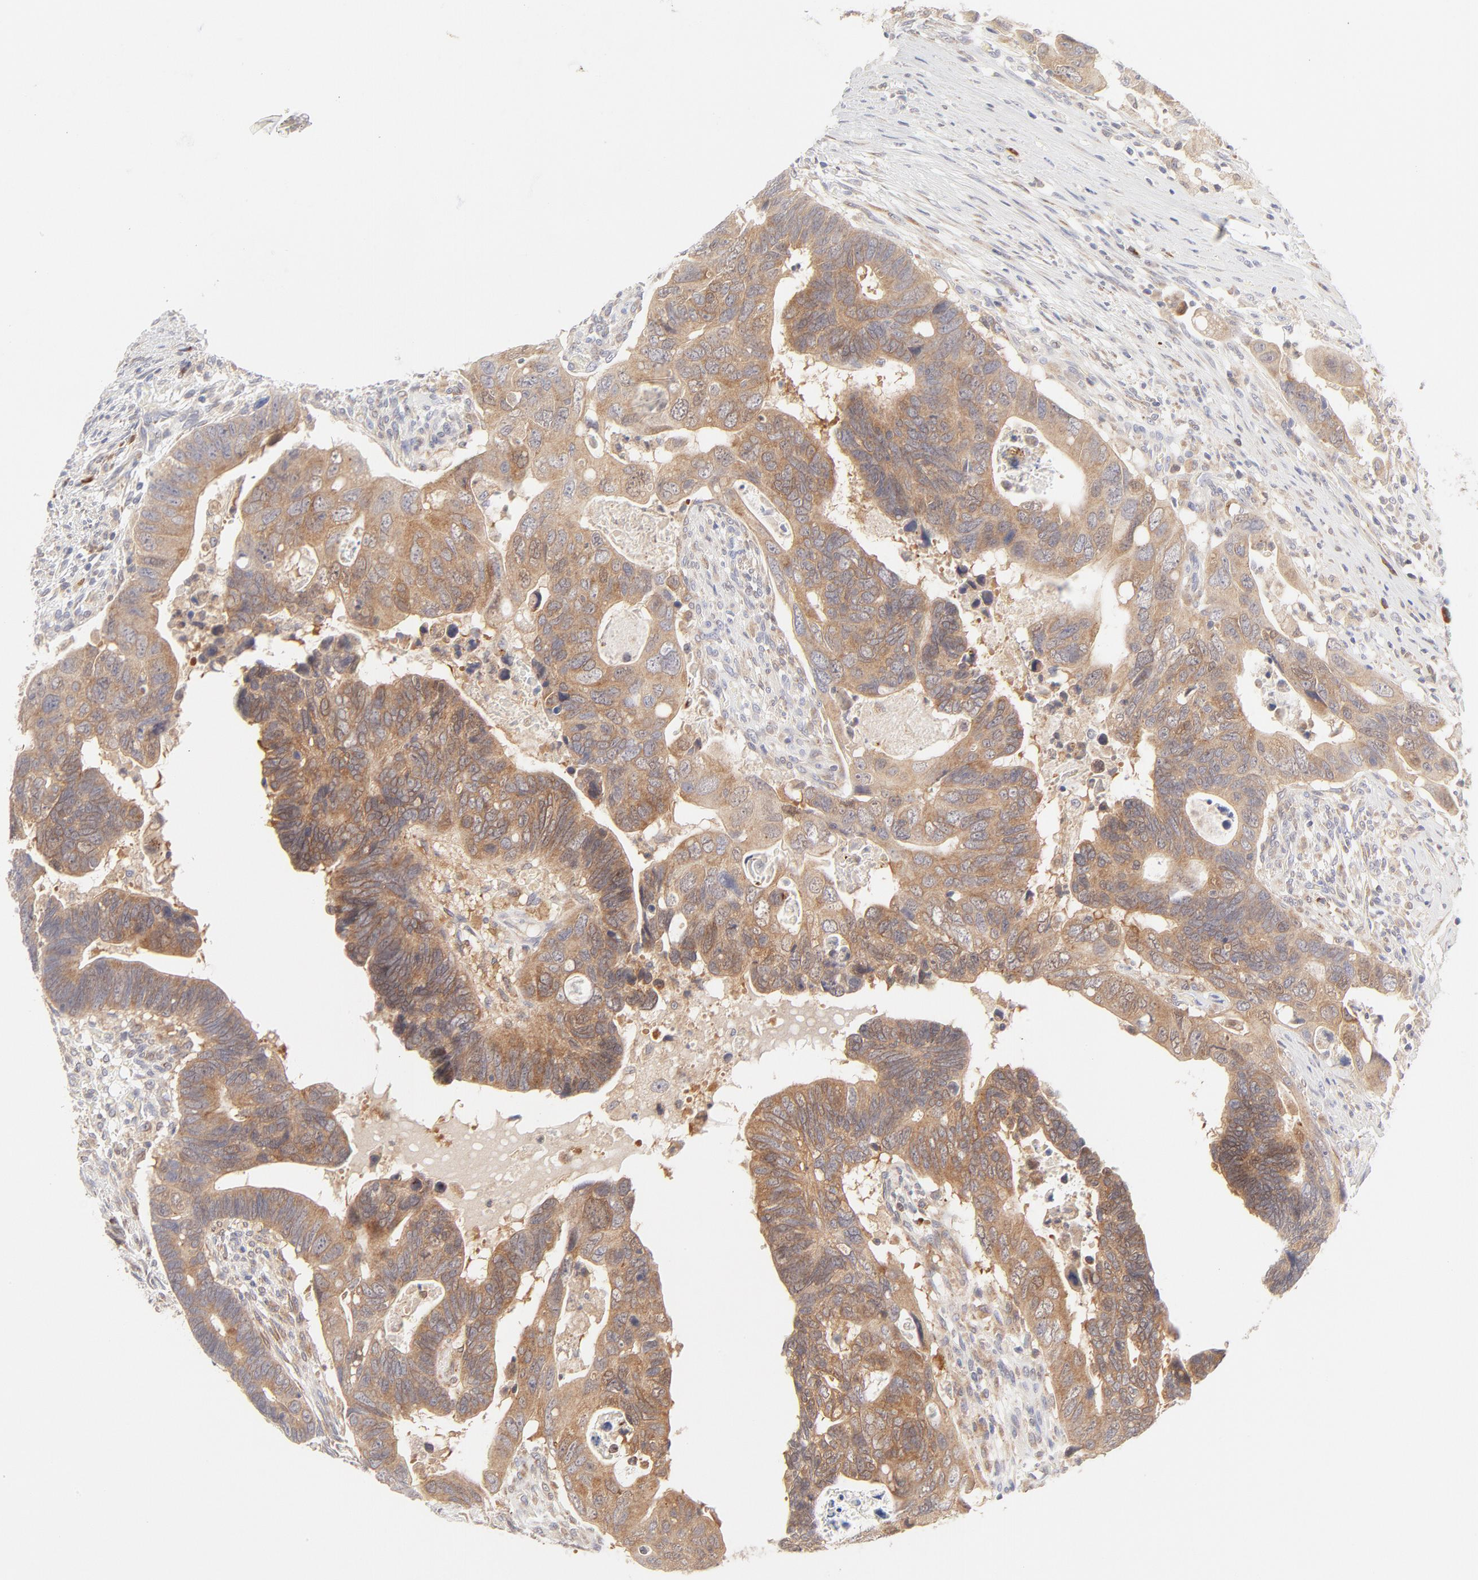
{"staining": {"intensity": "moderate", "quantity": ">75%", "location": "cytoplasmic/membranous"}, "tissue": "colorectal cancer", "cell_type": "Tumor cells", "image_type": "cancer", "snomed": [{"axis": "morphology", "description": "Adenocarcinoma, NOS"}, {"axis": "topography", "description": "Rectum"}], "caption": "Moderate cytoplasmic/membranous protein staining is present in approximately >75% of tumor cells in colorectal cancer.", "gene": "RPS6KA1", "patient": {"sex": "male", "age": 53}}